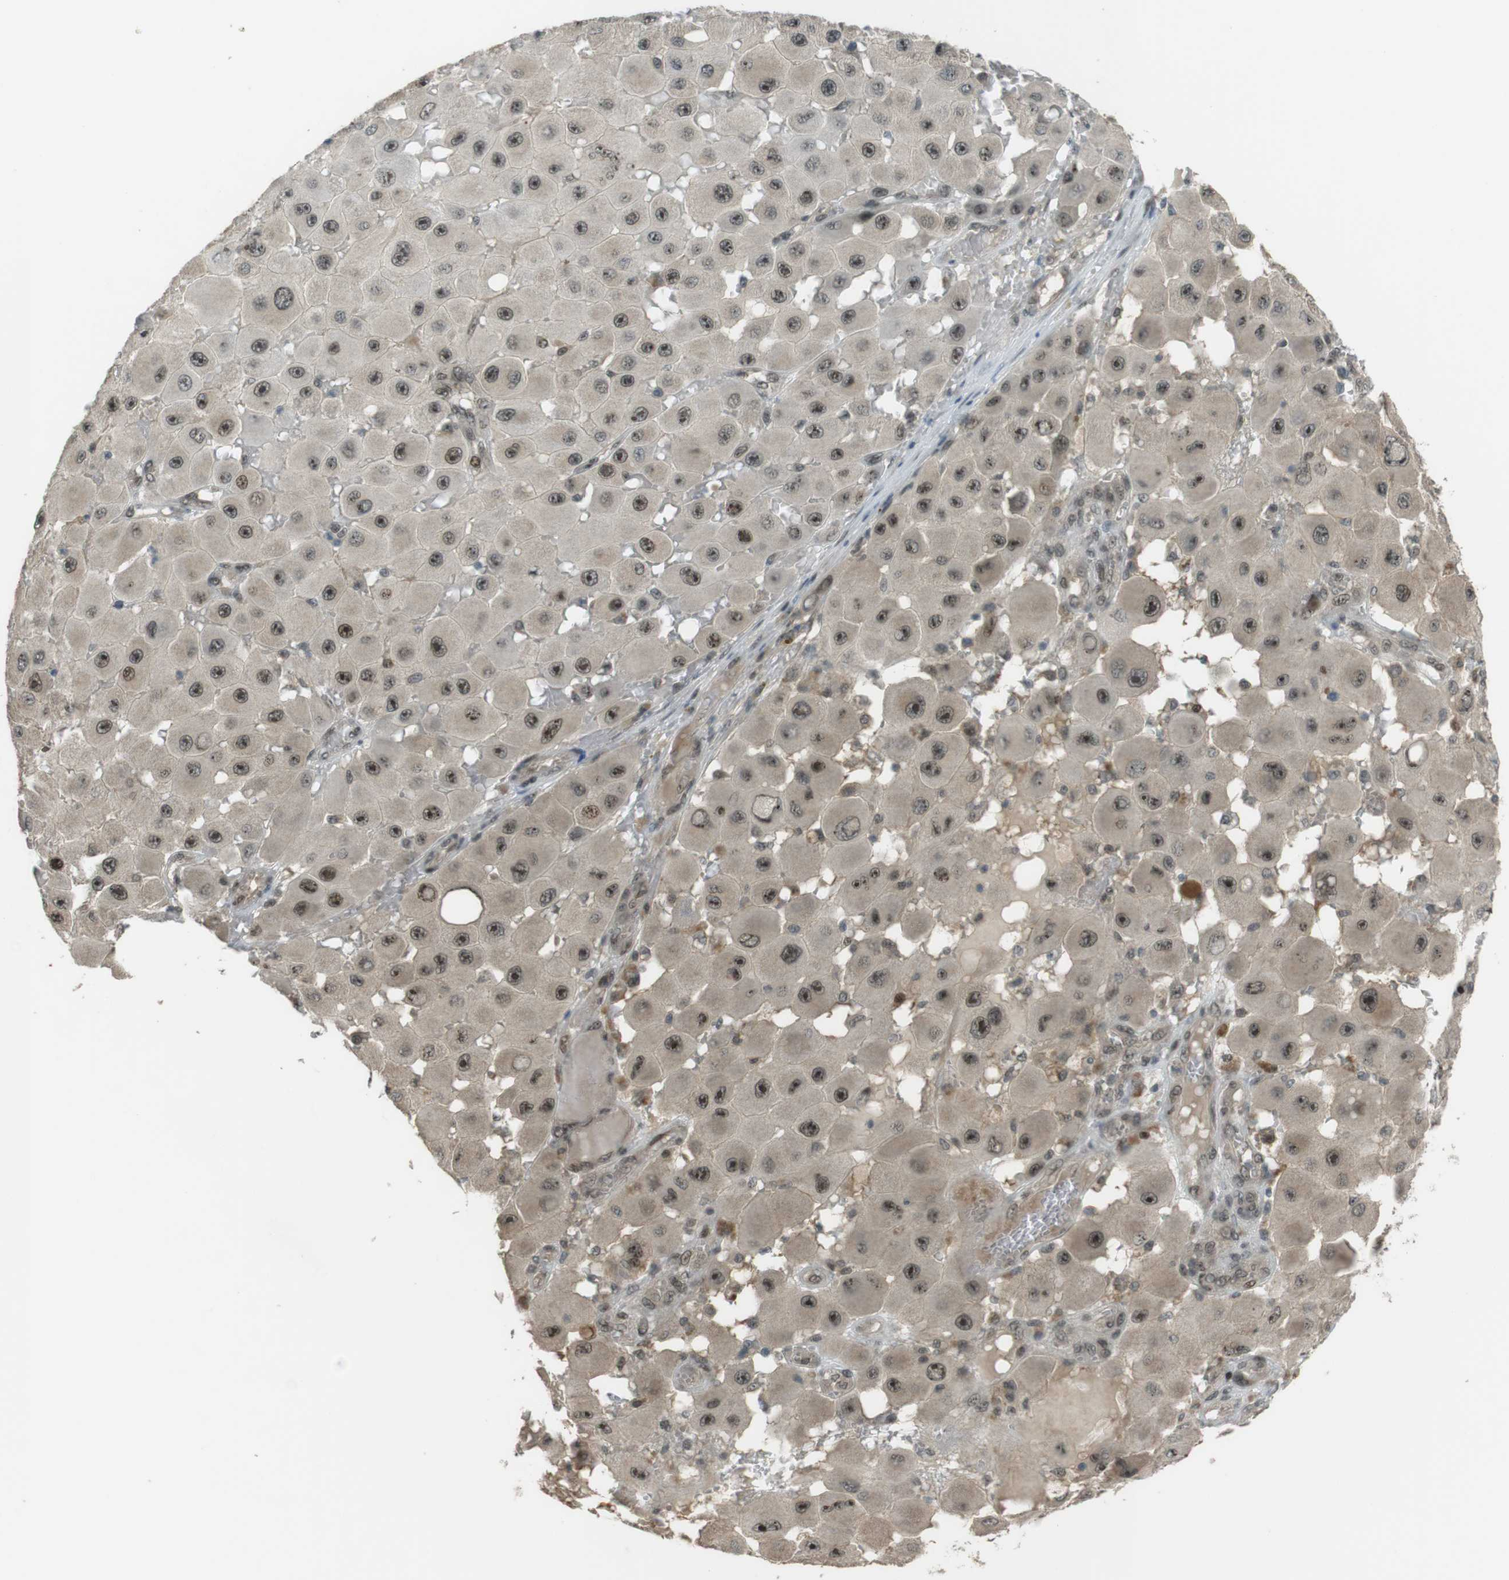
{"staining": {"intensity": "moderate", "quantity": ">75%", "location": "cytoplasmic/membranous,nuclear"}, "tissue": "melanoma", "cell_type": "Tumor cells", "image_type": "cancer", "snomed": [{"axis": "morphology", "description": "Malignant melanoma, NOS"}, {"axis": "topography", "description": "Skin"}], "caption": "DAB (3,3'-diaminobenzidine) immunohistochemical staining of melanoma exhibits moderate cytoplasmic/membranous and nuclear protein positivity in approximately >75% of tumor cells.", "gene": "SLITRK5", "patient": {"sex": "female", "age": 81}}